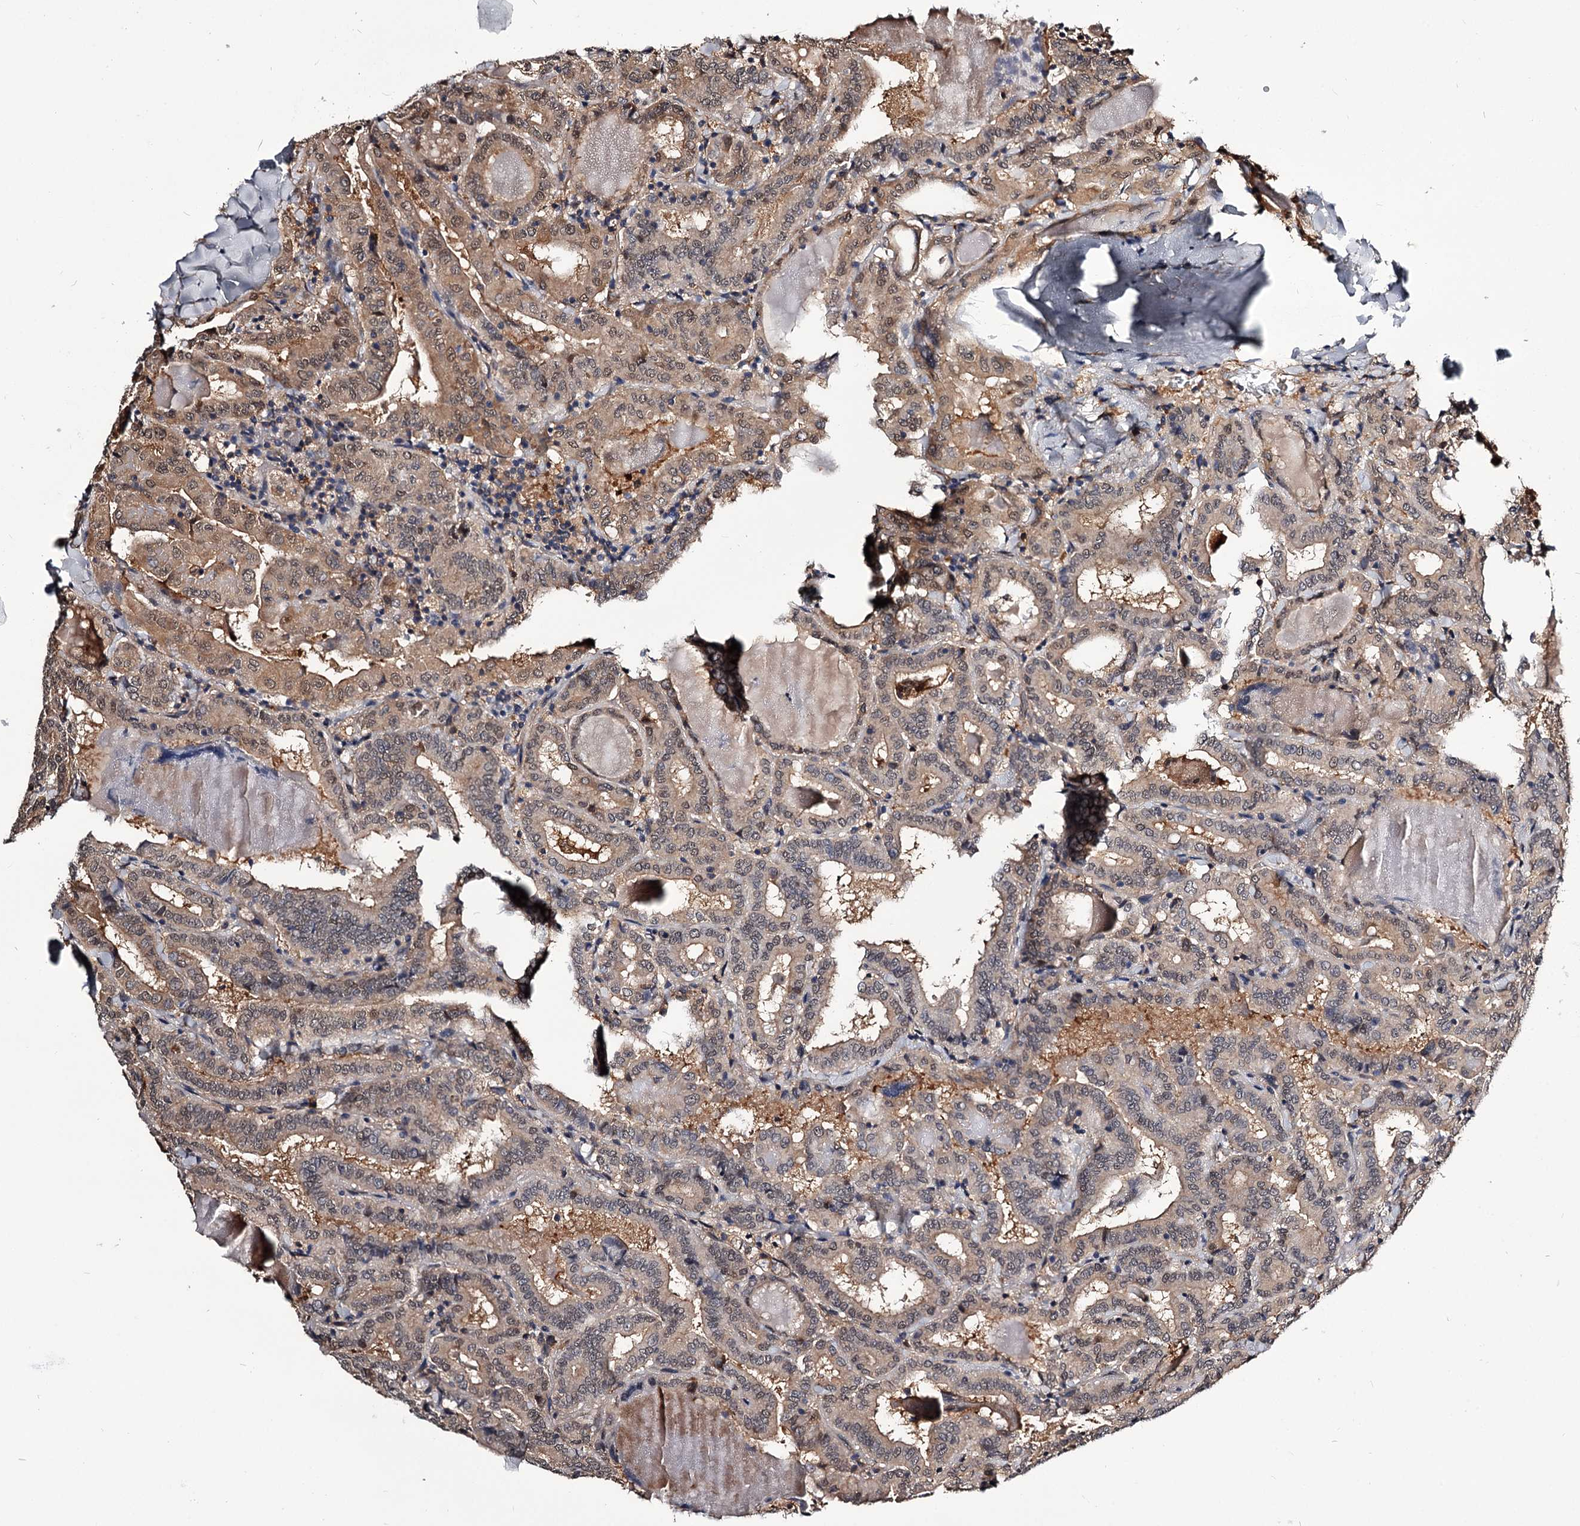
{"staining": {"intensity": "weak", "quantity": "25%-75%", "location": "cytoplasmic/membranous,nuclear"}, "tissue": "thyroid cancer", "cell_type": "Tumor cells", "image_type": "cancer", "snomed": [{"axis": "morphology", "description": "Papillary adenocarcinoma, NOS"}, {"axis": "topography", "description": "Thyroid gland"}], "caption": "Protein expression analysis of human thyroid cancer reveals weak cytoplasmic/membranous and nuclear expression in approximately 25%-75% of tumor cells. (DAB (3,3'-diaminobenzidine) IHC with brightfield microscopy, high magnification).", "gene": "GSTO1", "patient": {"sex": "female", "age": 72}}